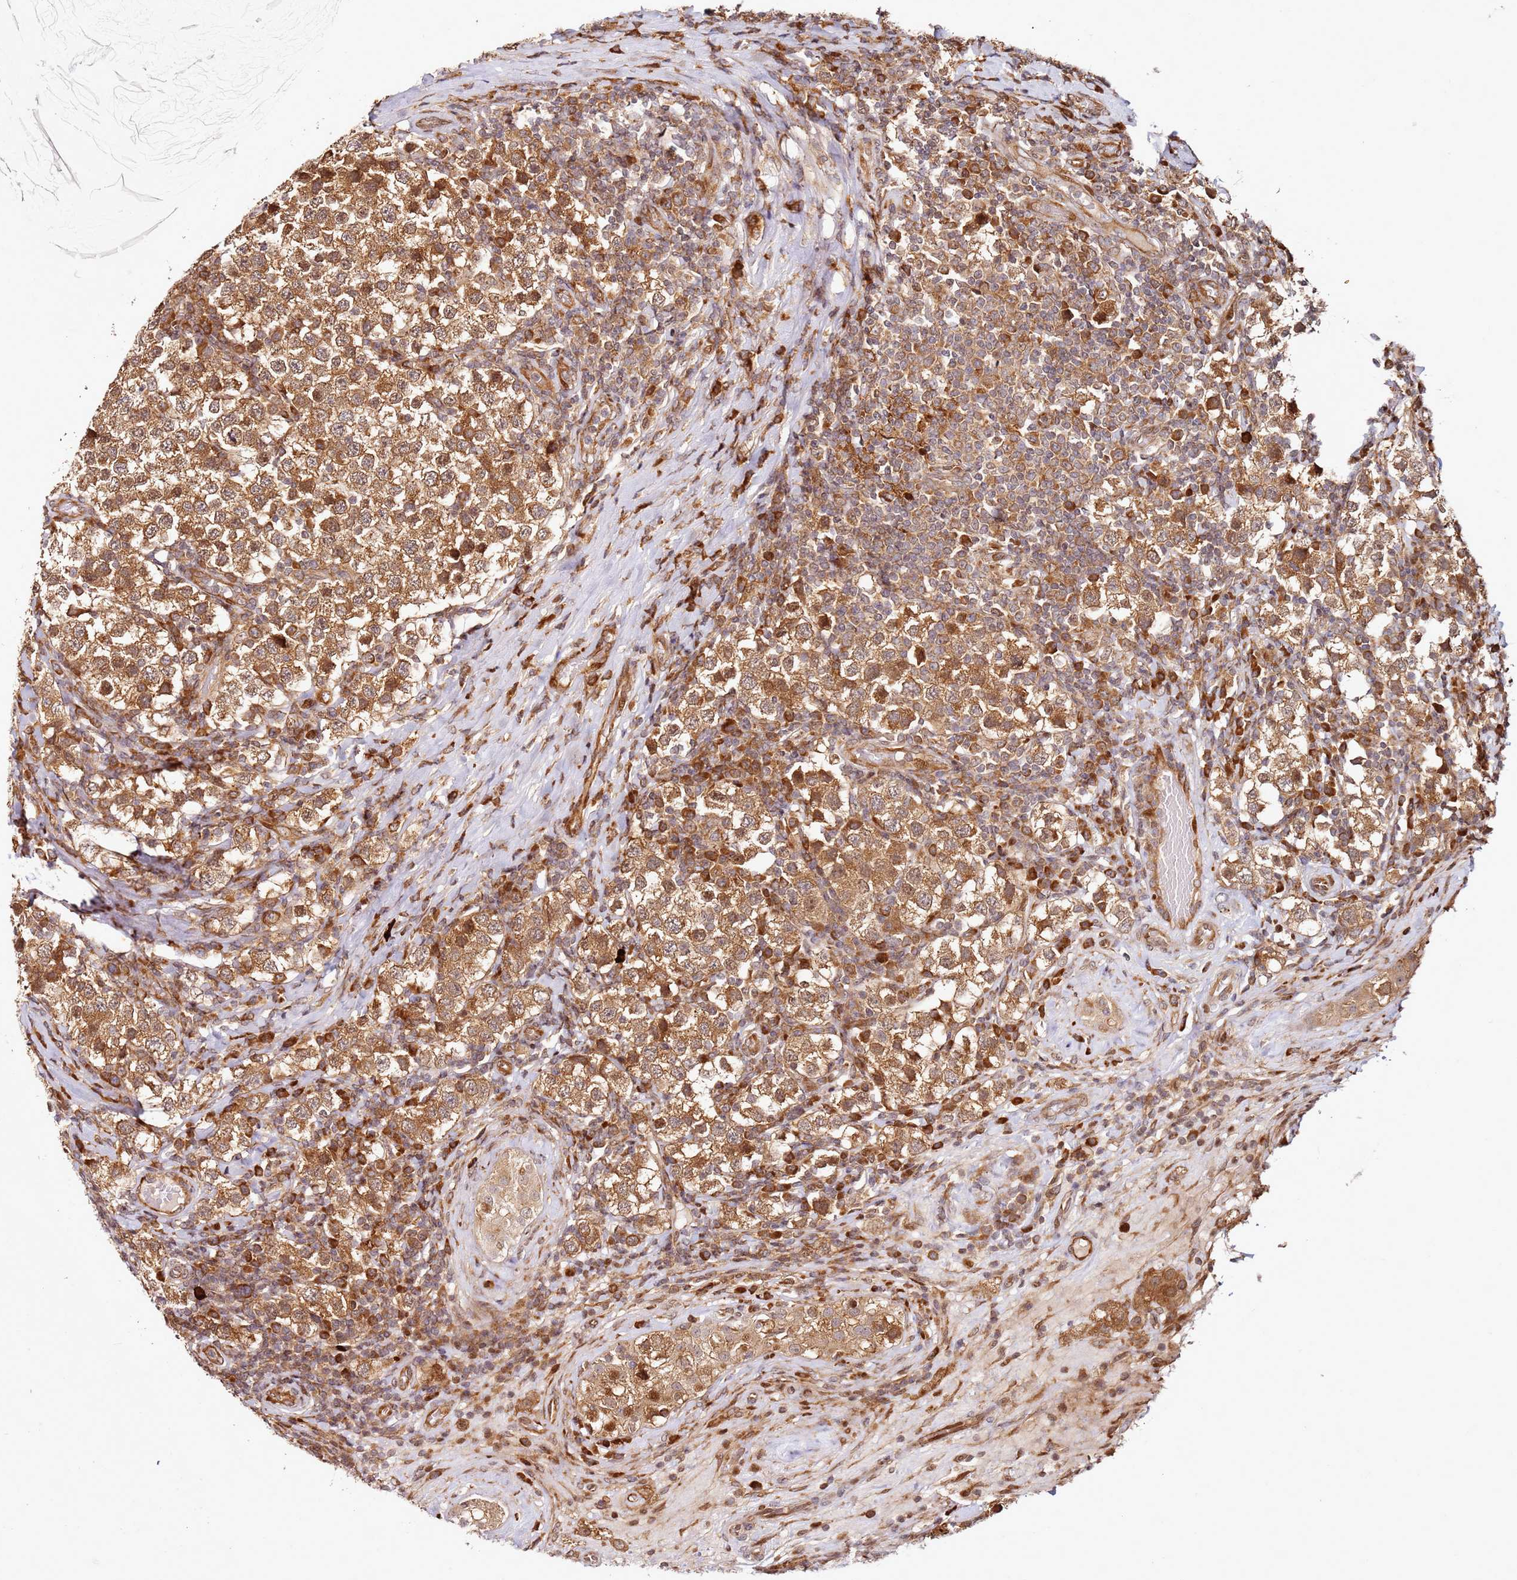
{"staining": {"intensity": "moderate", "quantity": ">75%", "location": "cytoplasmic/membranous"}, "tissue": "testis cancer", "cell_type": "Tumor cells", "image_type": "cancer", "snomed": [{"axis": "morphology", "description": "Seminoma, NOS"}, {"axis": "topography", "description": "Testis"}], "caption": "Moderate cytoplasmic/membranous expression for a protein is seen in about >75% of tumor cells of testis seminoma using IHC.", "gene": "RPS3A", "patient": {"sex": "male", "age": 34}}